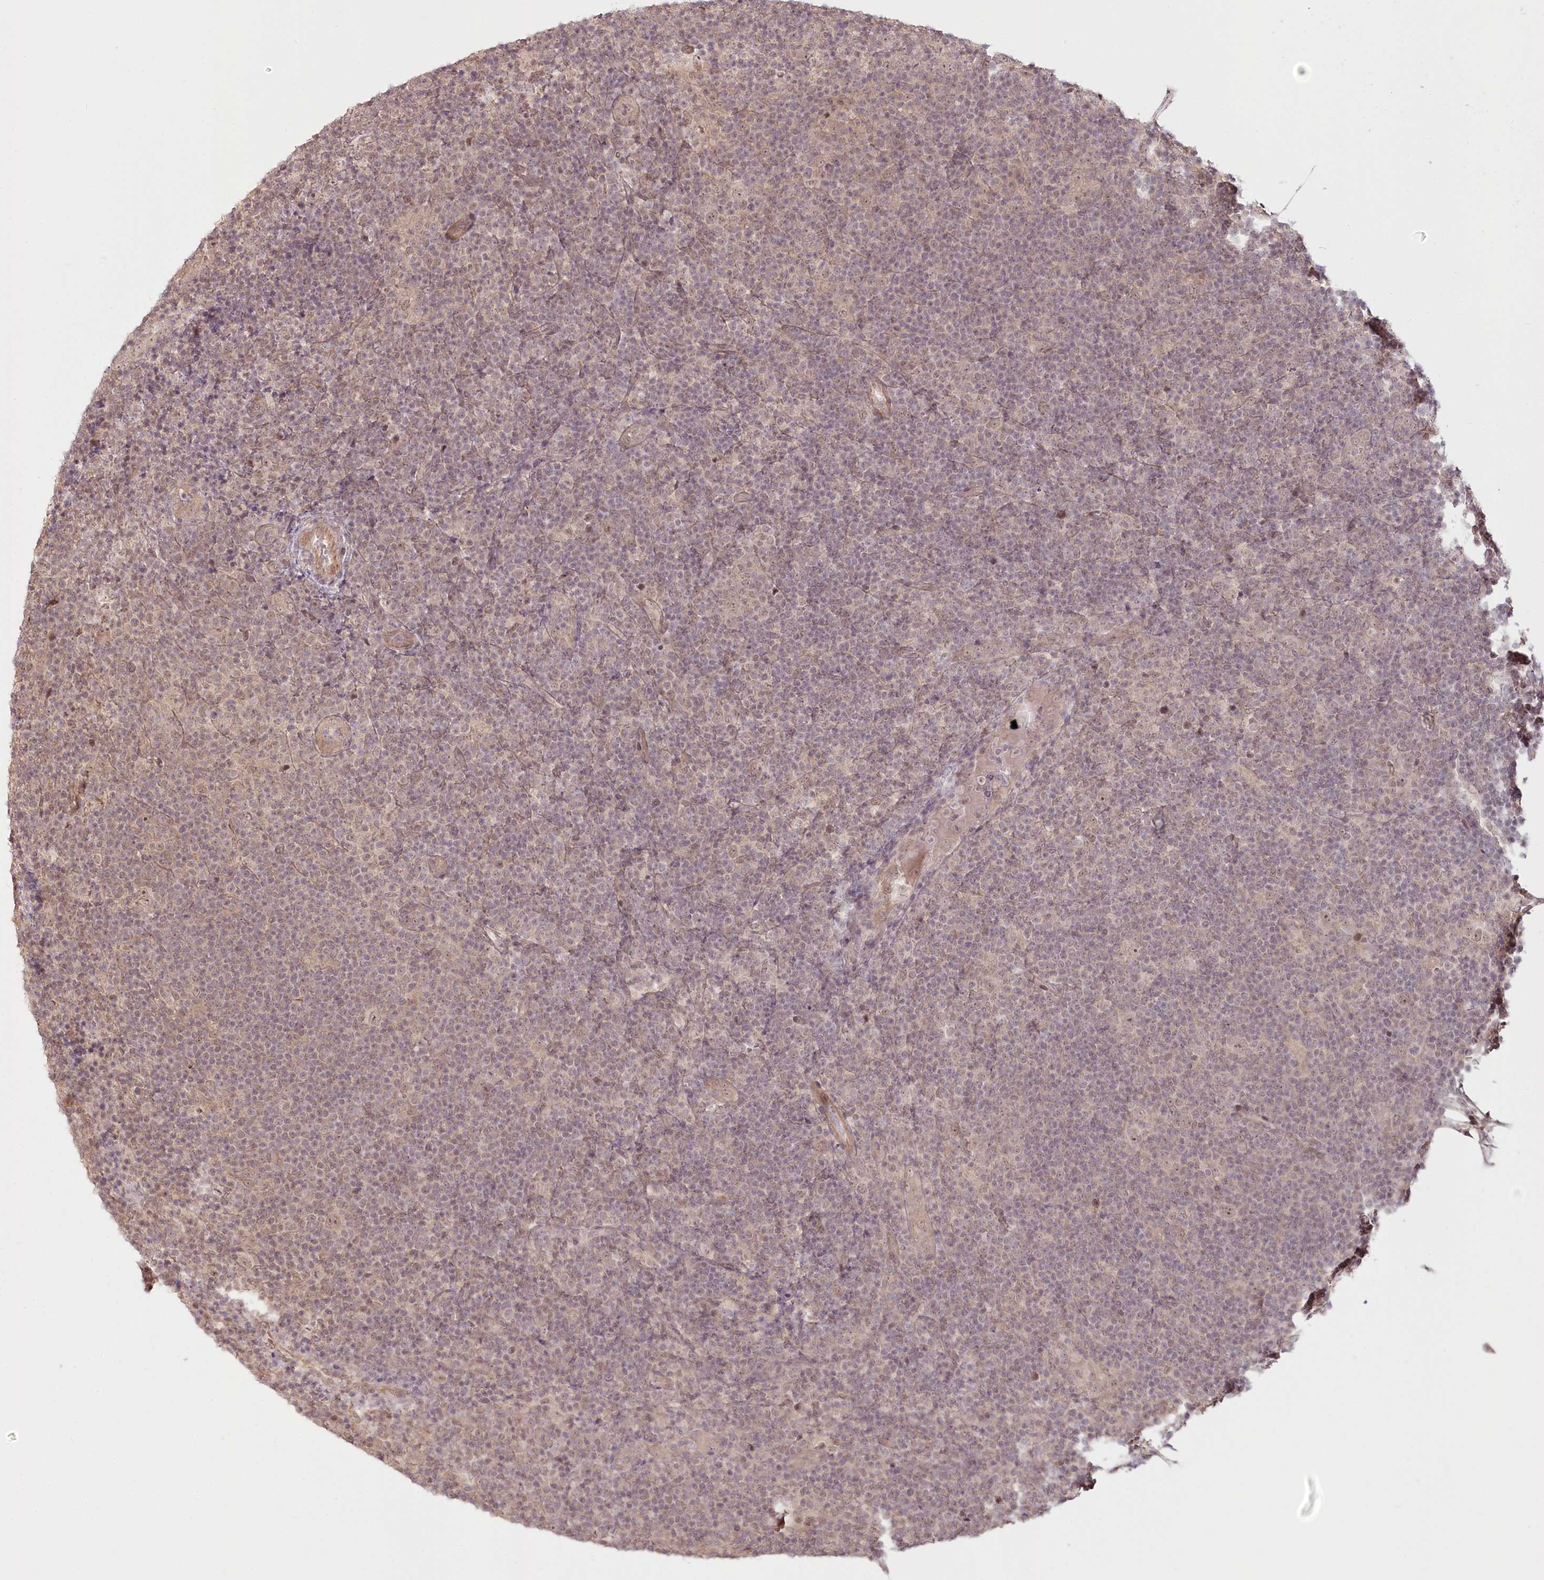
{"staining": {"intensity": "weak", "quantity": ">75%", "location": "cytoplasmic/membranous,nuclear"}, "tissue": "lymphoma", "cell_type": "Tumor cells", "image_type": "cancer", "snomed": [{"axis": "morphology", "description": "Hodgkin's disease, NOS"}, {"axis": "topography", "description": "Lymph node"}], "caption": "IHC photomicrograph of neoplastic tissue: human lymphoma stained using immunohistochemistry (IHC) shows low levels of weak protein expression localized specifically in the cytoplasmic/membranous and nuclear of tumor cells, appearing as a cytoplasmic/membranous and nuclear brown color.", "gene": "R3HDM2", "patient": {"sex": "female", "age": 57}}